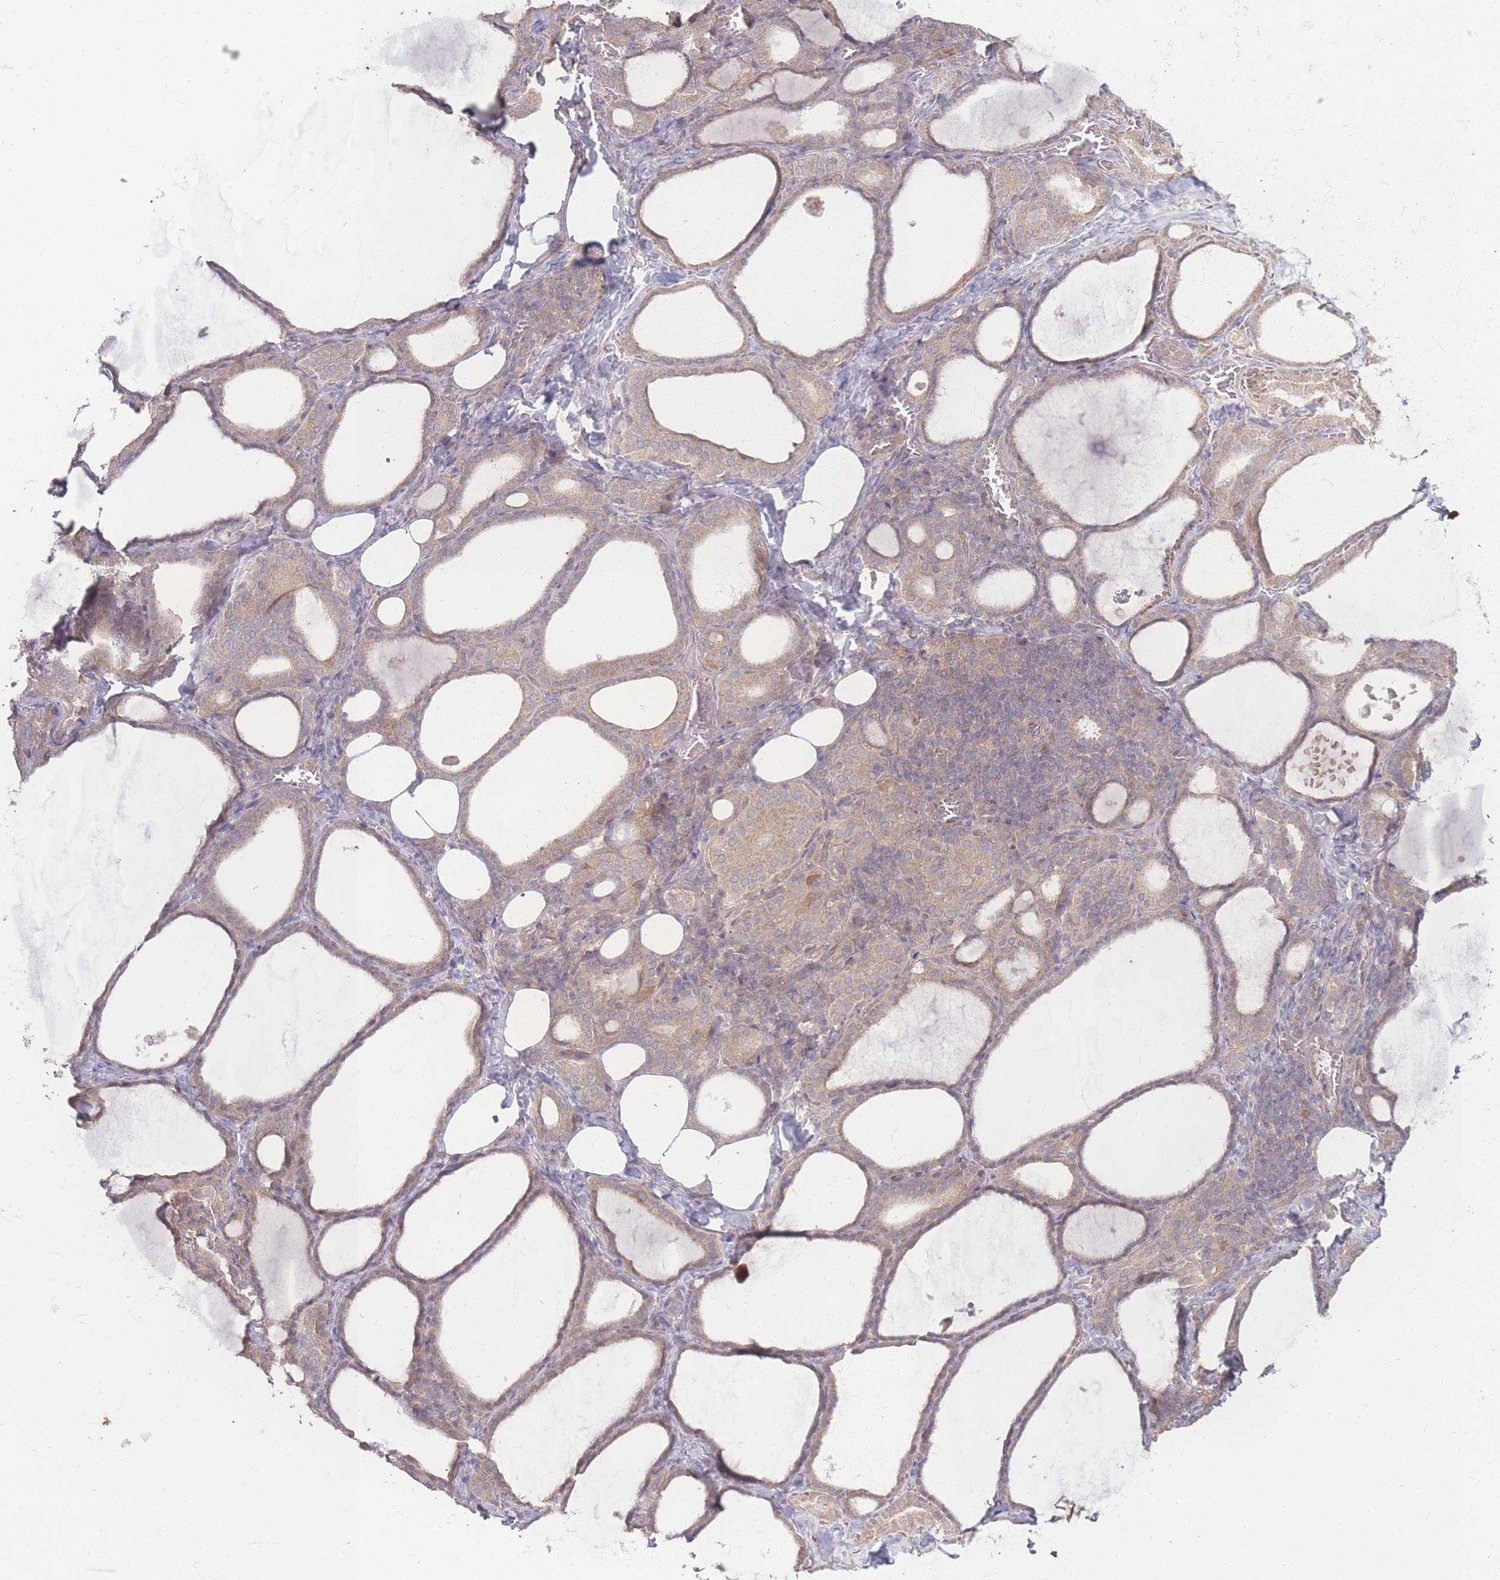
{"staining": {"intensity": "weak", "quantity": ">75%", "location": "cytoplasmic/membranous"}, "tissue": "thyroid gland", "cell_type": "Glandular cells", "image_type": "normal", "snomed": [{"axis": "morphology", "description": "Normal tissue, NOS"}, {"axis": "topography", "description": "Thyroid gland"}], "caption": "Immunohistochemistry (IHC) photomicrograph of normal thyroid gland: thyroid gland stained using immunohistochemistry demonstrates low levels of weak protein expression localized specifically in the cytoplasmic/membranous of glandular cells, appearing as a cytoplasmic/membranous brown color.", "gene": "INSR", "patient": {"sex": "female", "age": 39}}